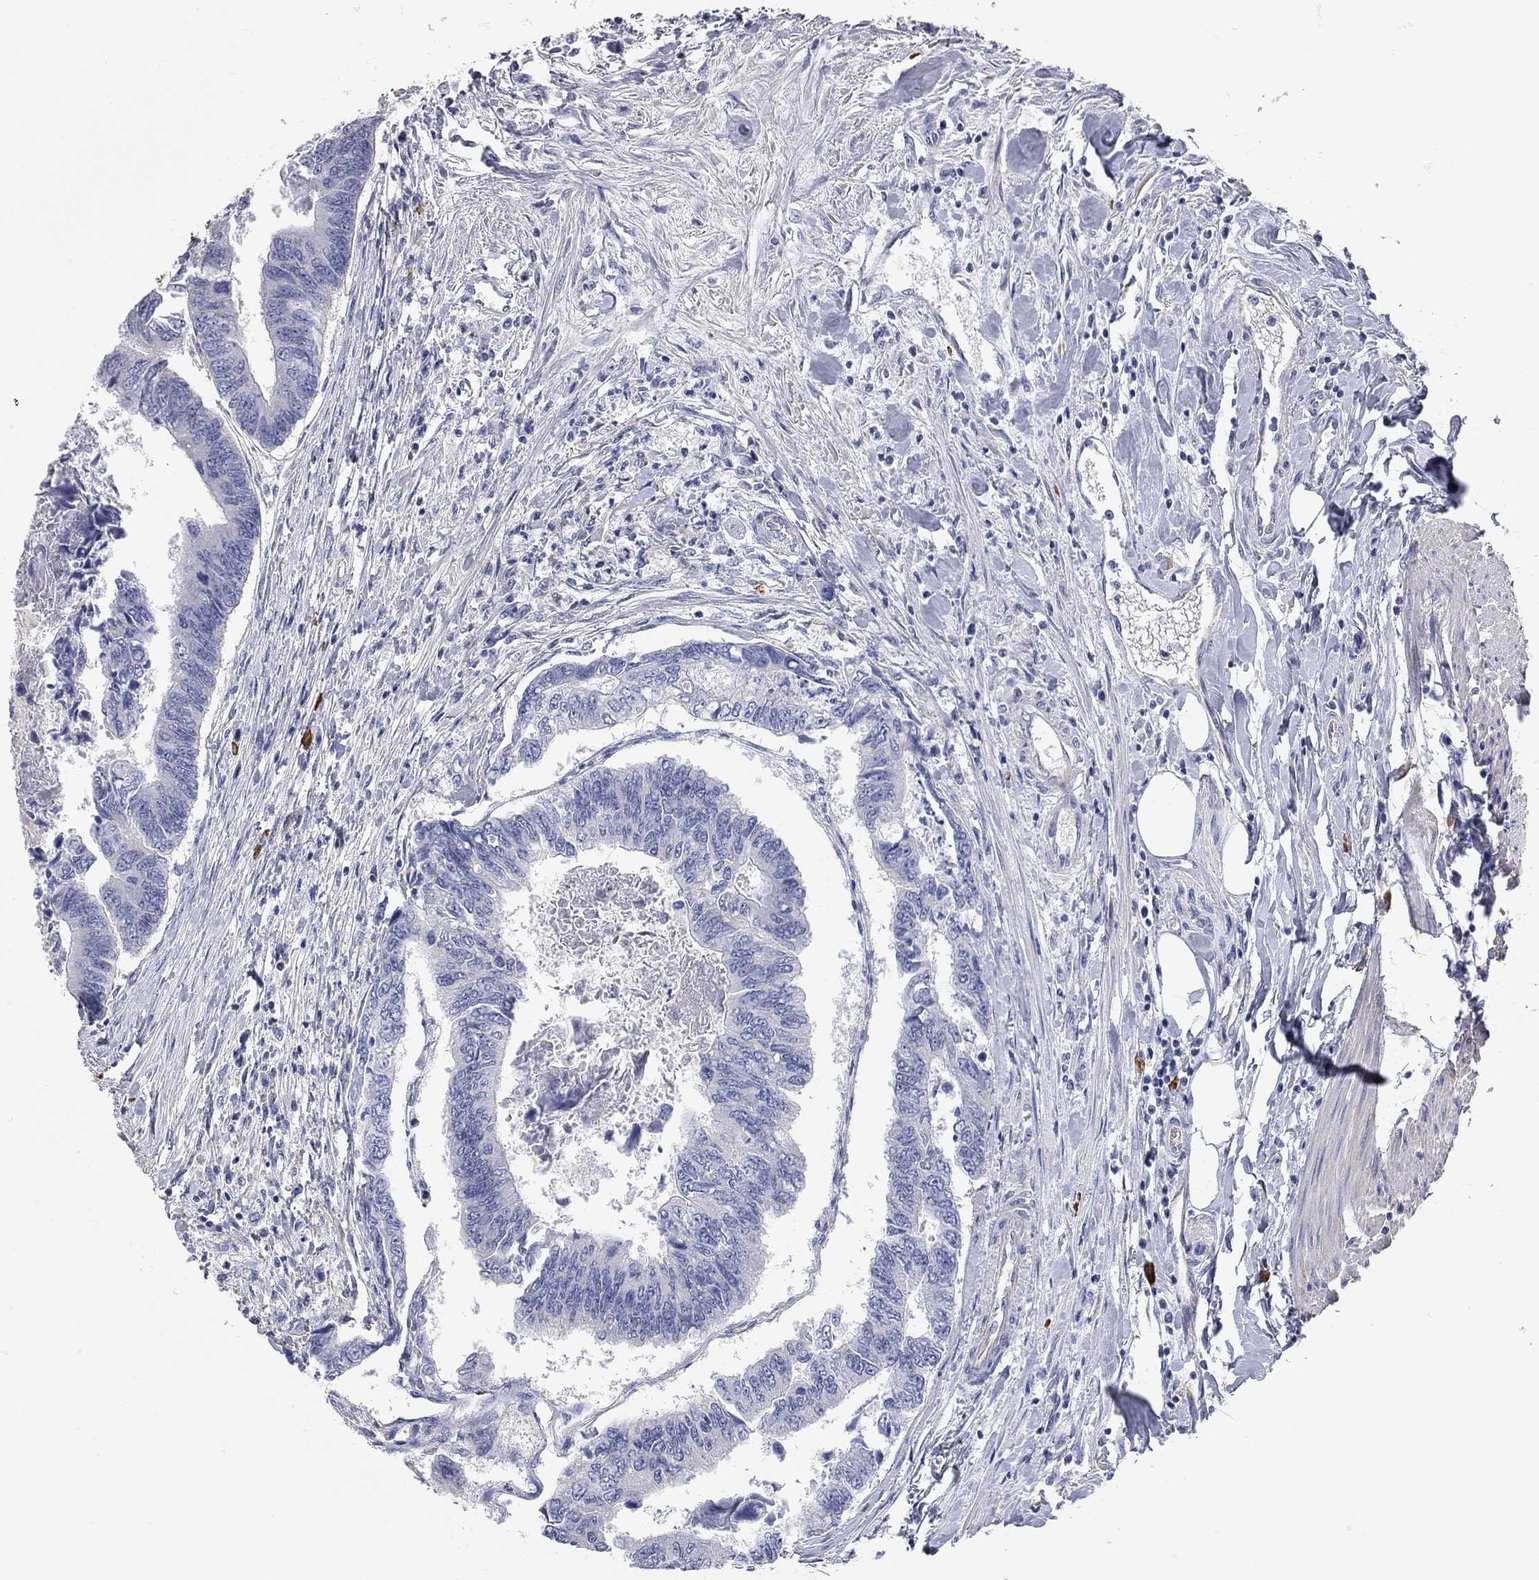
{"staining": {"intensity": "negative", "quantity": "none", "location": "none"}, "tissue": "colorectal cancer", "cell_type": "Tumor cells", "image_type": "cancer", "snomed": [{"axis": "morphology", "description": "Adenocarcinoma, NOS"}, {"axis": "topography", "description": "Colon"}], "caption": "Tumor cells show no significant positivity in colorectal cancer.", "gene": "C10orf90", "patient": {"sex": "female", "age": 65}}